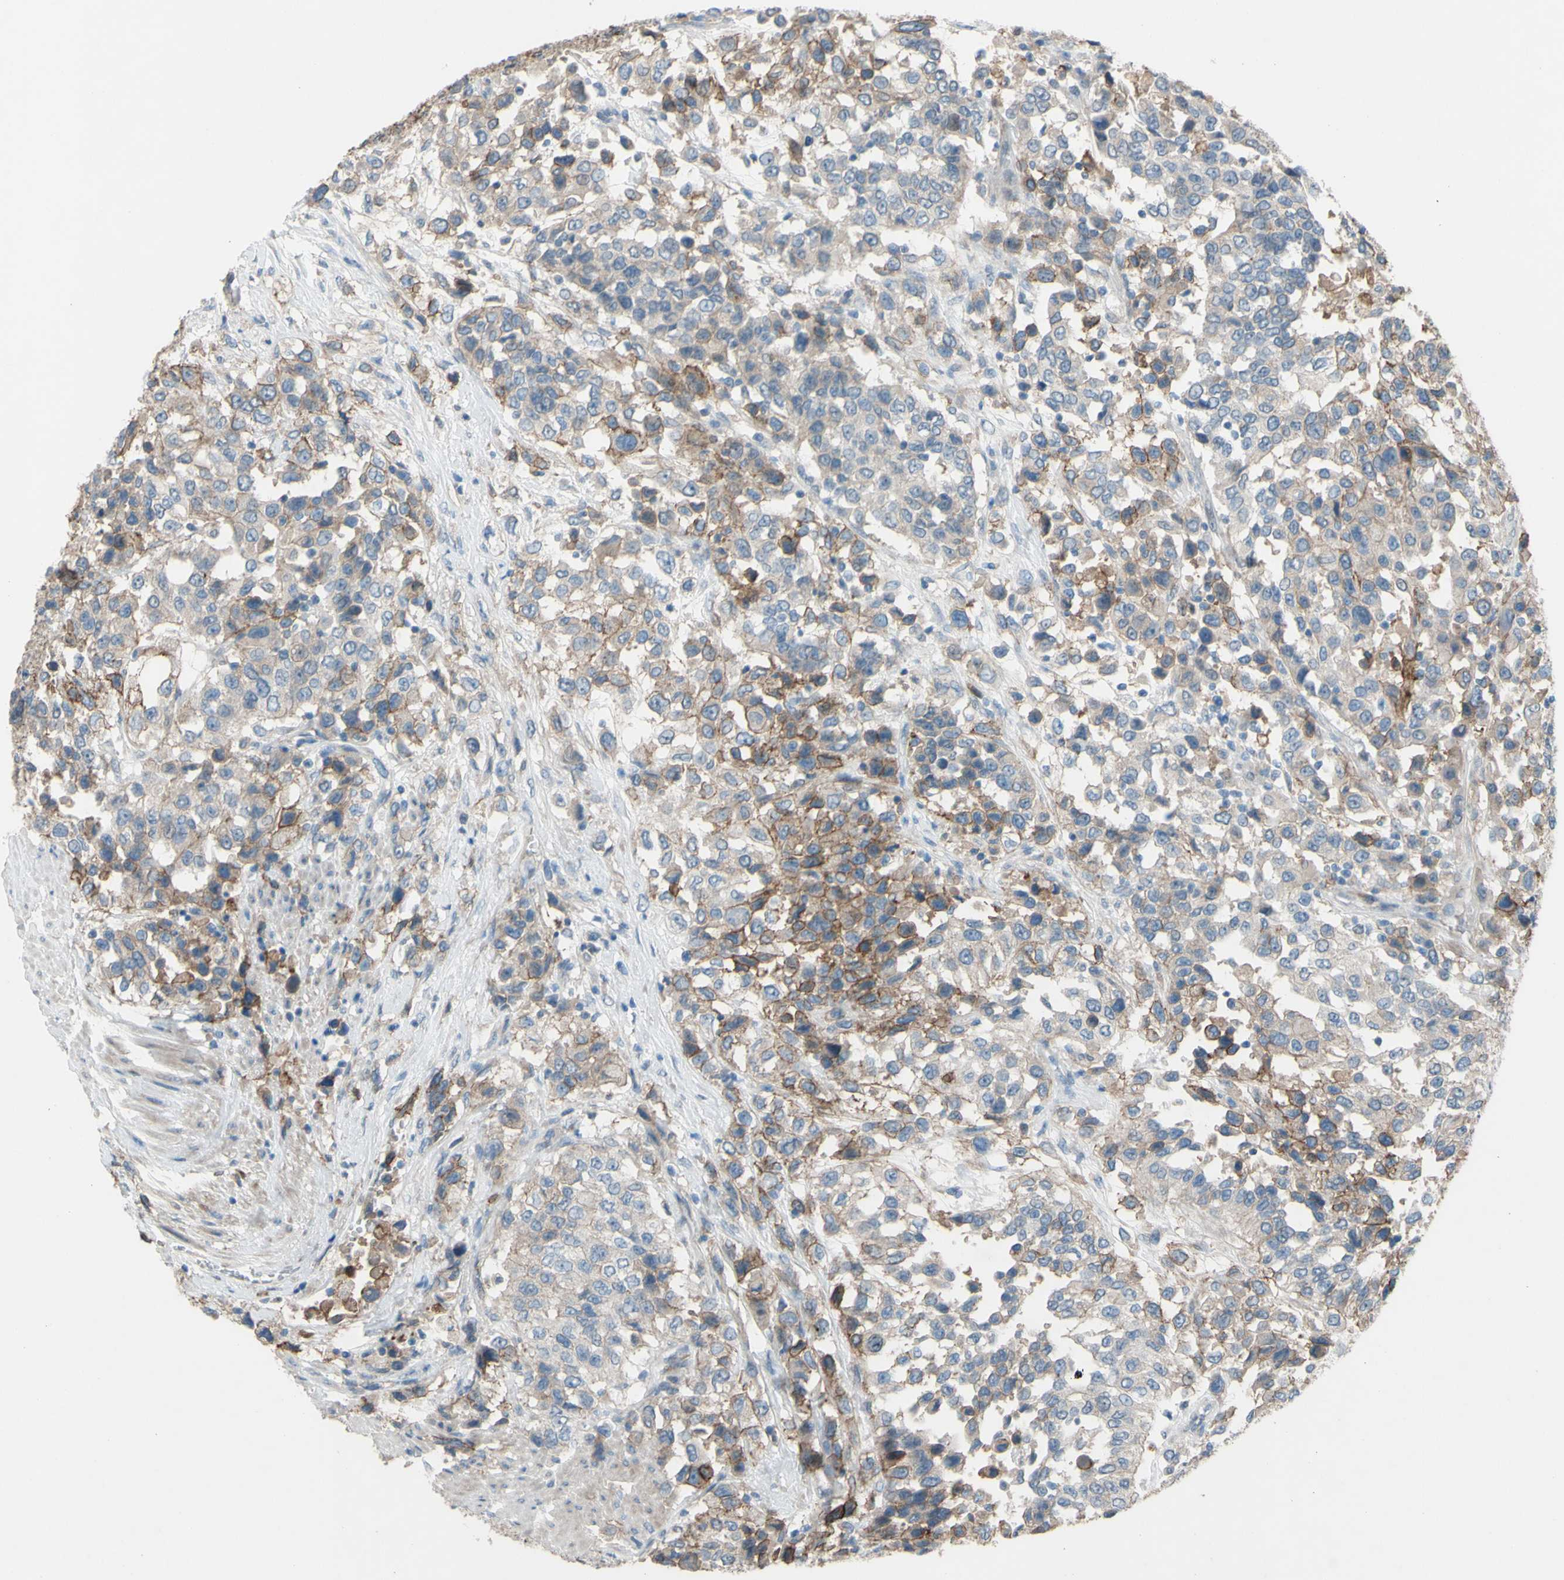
{"staining": {"intensity": "moderate", "quantity": "25%-75%", "location": "cytoplasmic/membranous"}, "tissue": "urothelial cancer", "cell_type": "Tumor cells", "image_type": "cancer", "snomed": [{"axis": "morphology", "description": "Urothelial carcinoma, High grade"}, {"axis": "topography", "description": "Urinary bladder"}], "caption": "Immunohistochemical staining of human urothelial cancer demonstrates medium levels of moderate cytoplasmic/membranous protein expression in approximately 25%-75% of tumor cells. (Brightfield microscopy of DAB IHC at high magnification).", "gene": "CDCP1", "patient": {"sex": "female", "age": 80}}